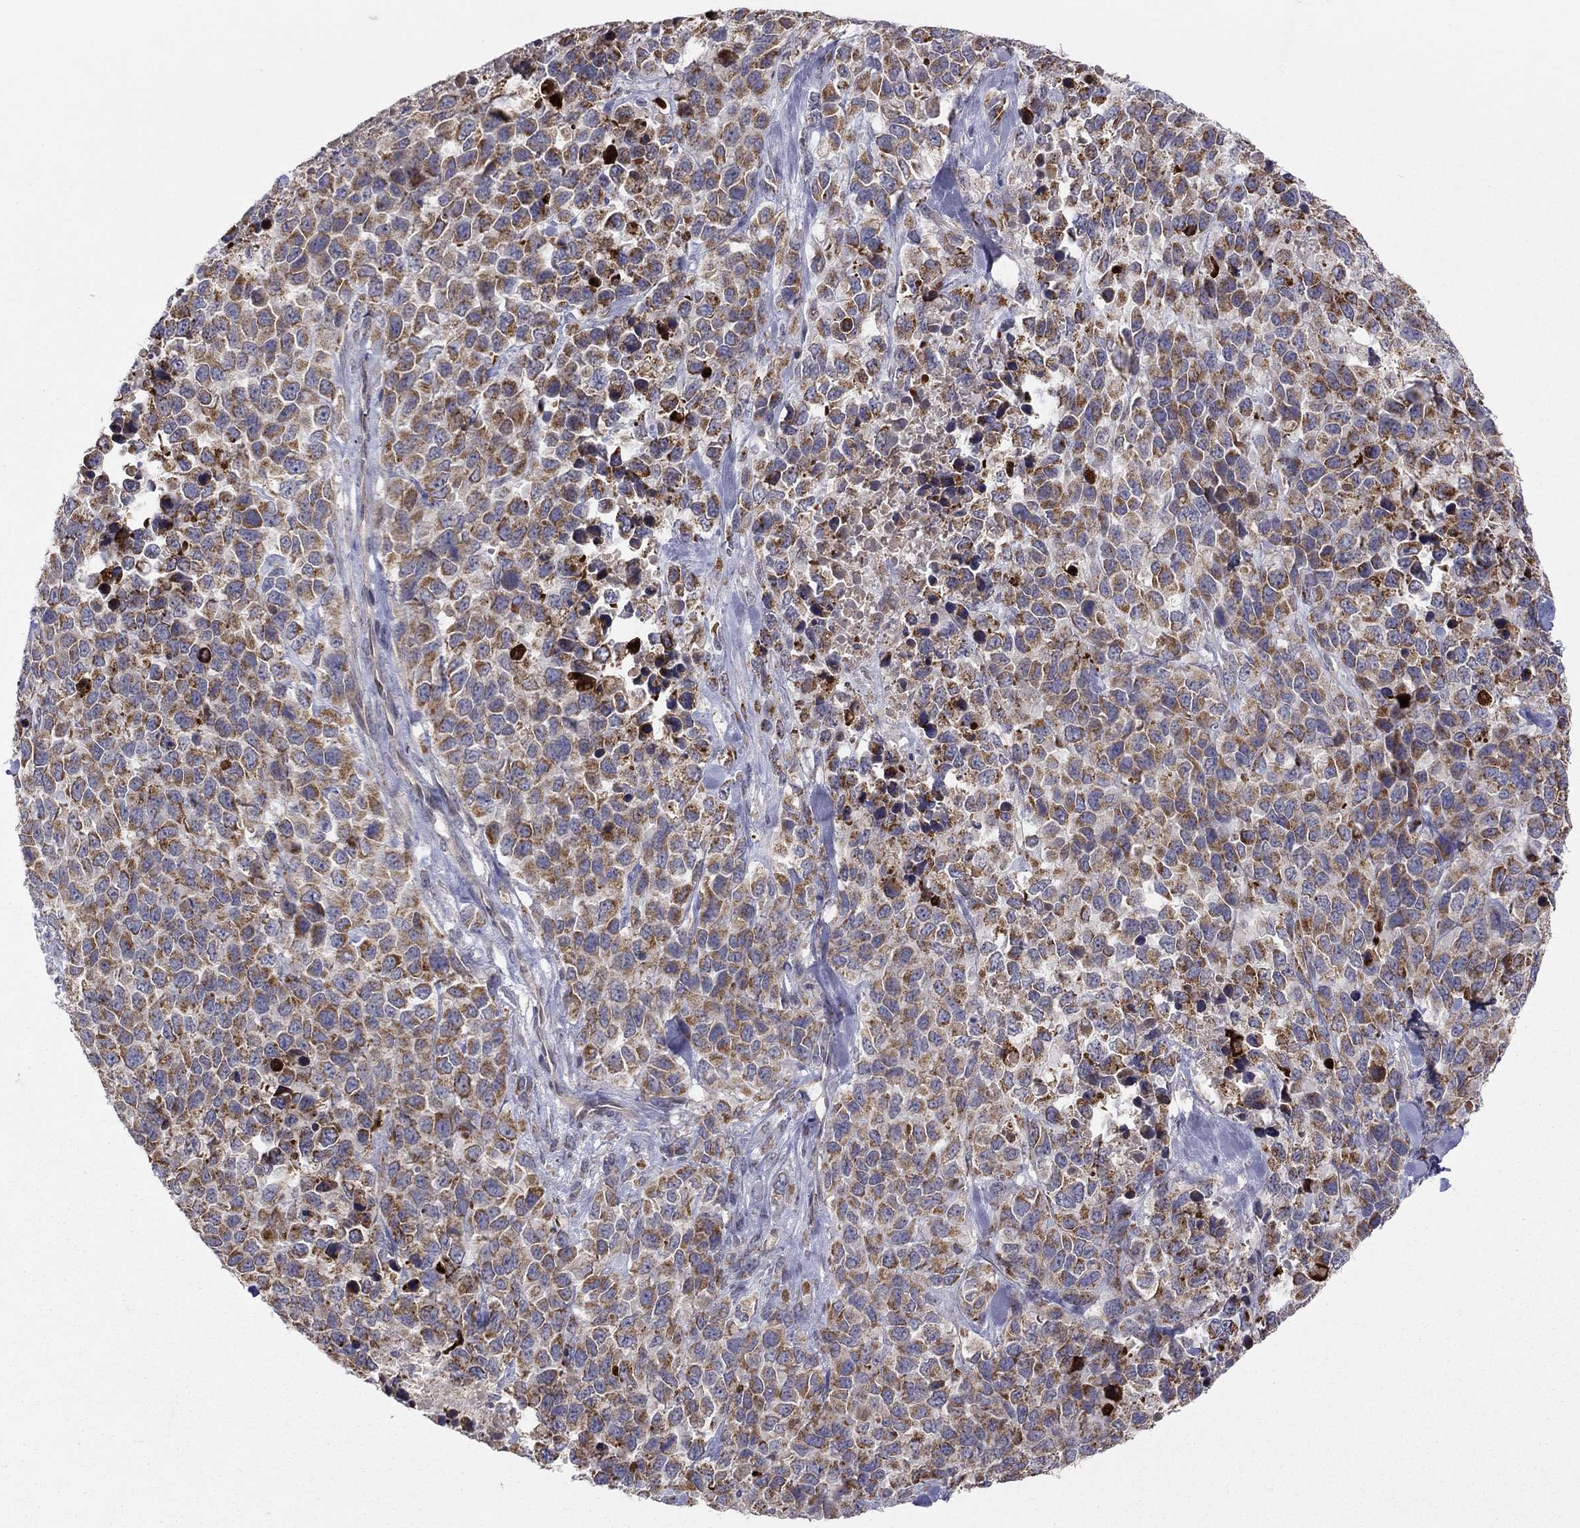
{"staining": {"intensity": "moderate", "quantity": ">75%", "location": "cytoplasmic/membranous"}, "tissue": "melanoma", "cell_type": "Tumor cells", "image_type": "cancer", "snomed": [{"axis": "morphology", "description": "Malignant melanoma, Metastatic site"}, {"axis": "topography", "description": "Skin"}], "caption": "An IHC image of neoplastic tissue is shown. Protein staining in brown labels moderate cytoplasmic/membranous positivity in malignant melanoma (metastatic site) within tumor cells. The staining was performed using DAB (3,3'-diaminobenzidine), with brown indicating positive protein expression. Nuclei are stained blue with hematoxylin.", "gene": "CRACDL", "patient": {"sex": "male", "age": 84}}